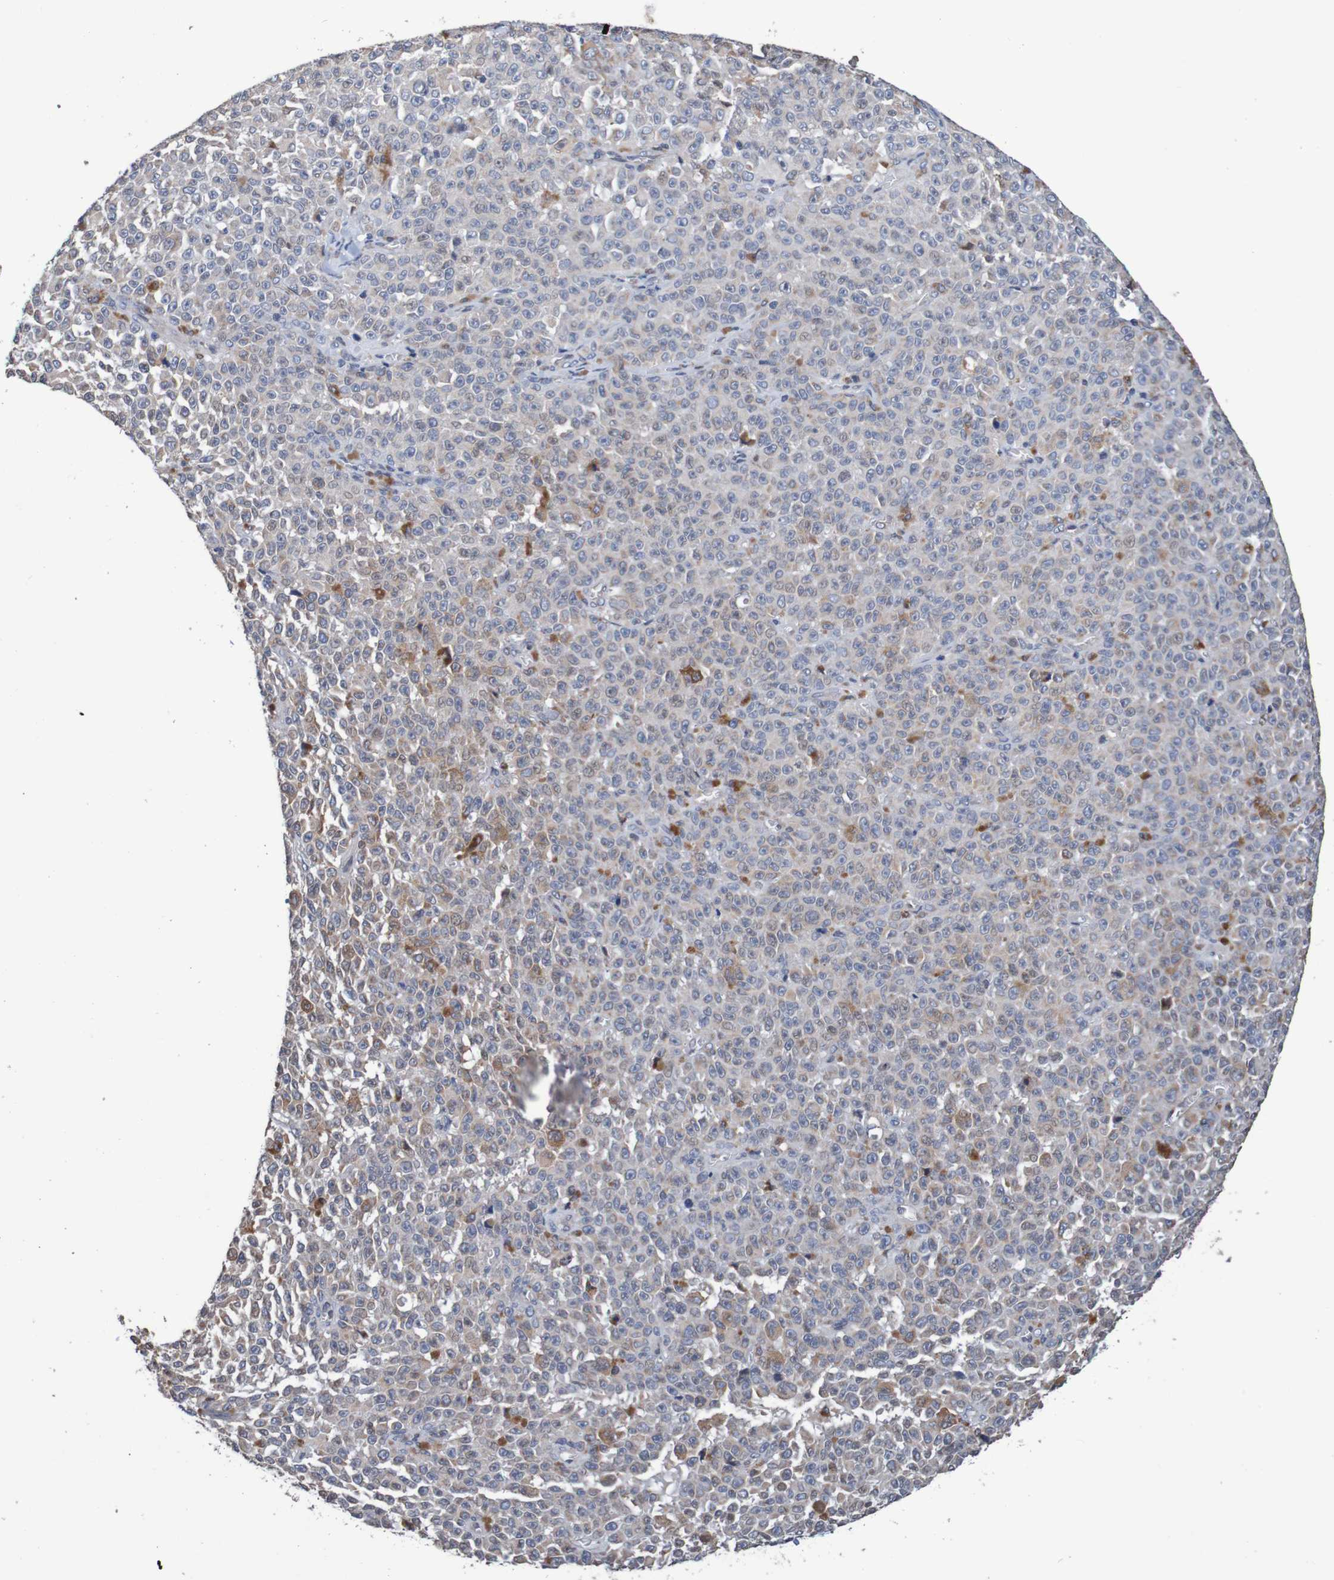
{"staining": {"intensity": "moderate", "quantity": "<25%", "location": "cytoplasmic/membranous"}, "tissue": "melanoma", "cell_type": "Tumor cells", "image_type": "cancer", "snomed": [{"axis": "morphology", "description": "Malignant melanoma, NOS"}, {"axis": "topography", "description": "Skin"}], "caption": "Melanoma was stained to show a protein in brown. There is low levels of moderate cytoplasmic/membranous positivity in about <25% of tumor cells.", "gene": "FIBP", "patient": {"sex": "female", "age": 82}}